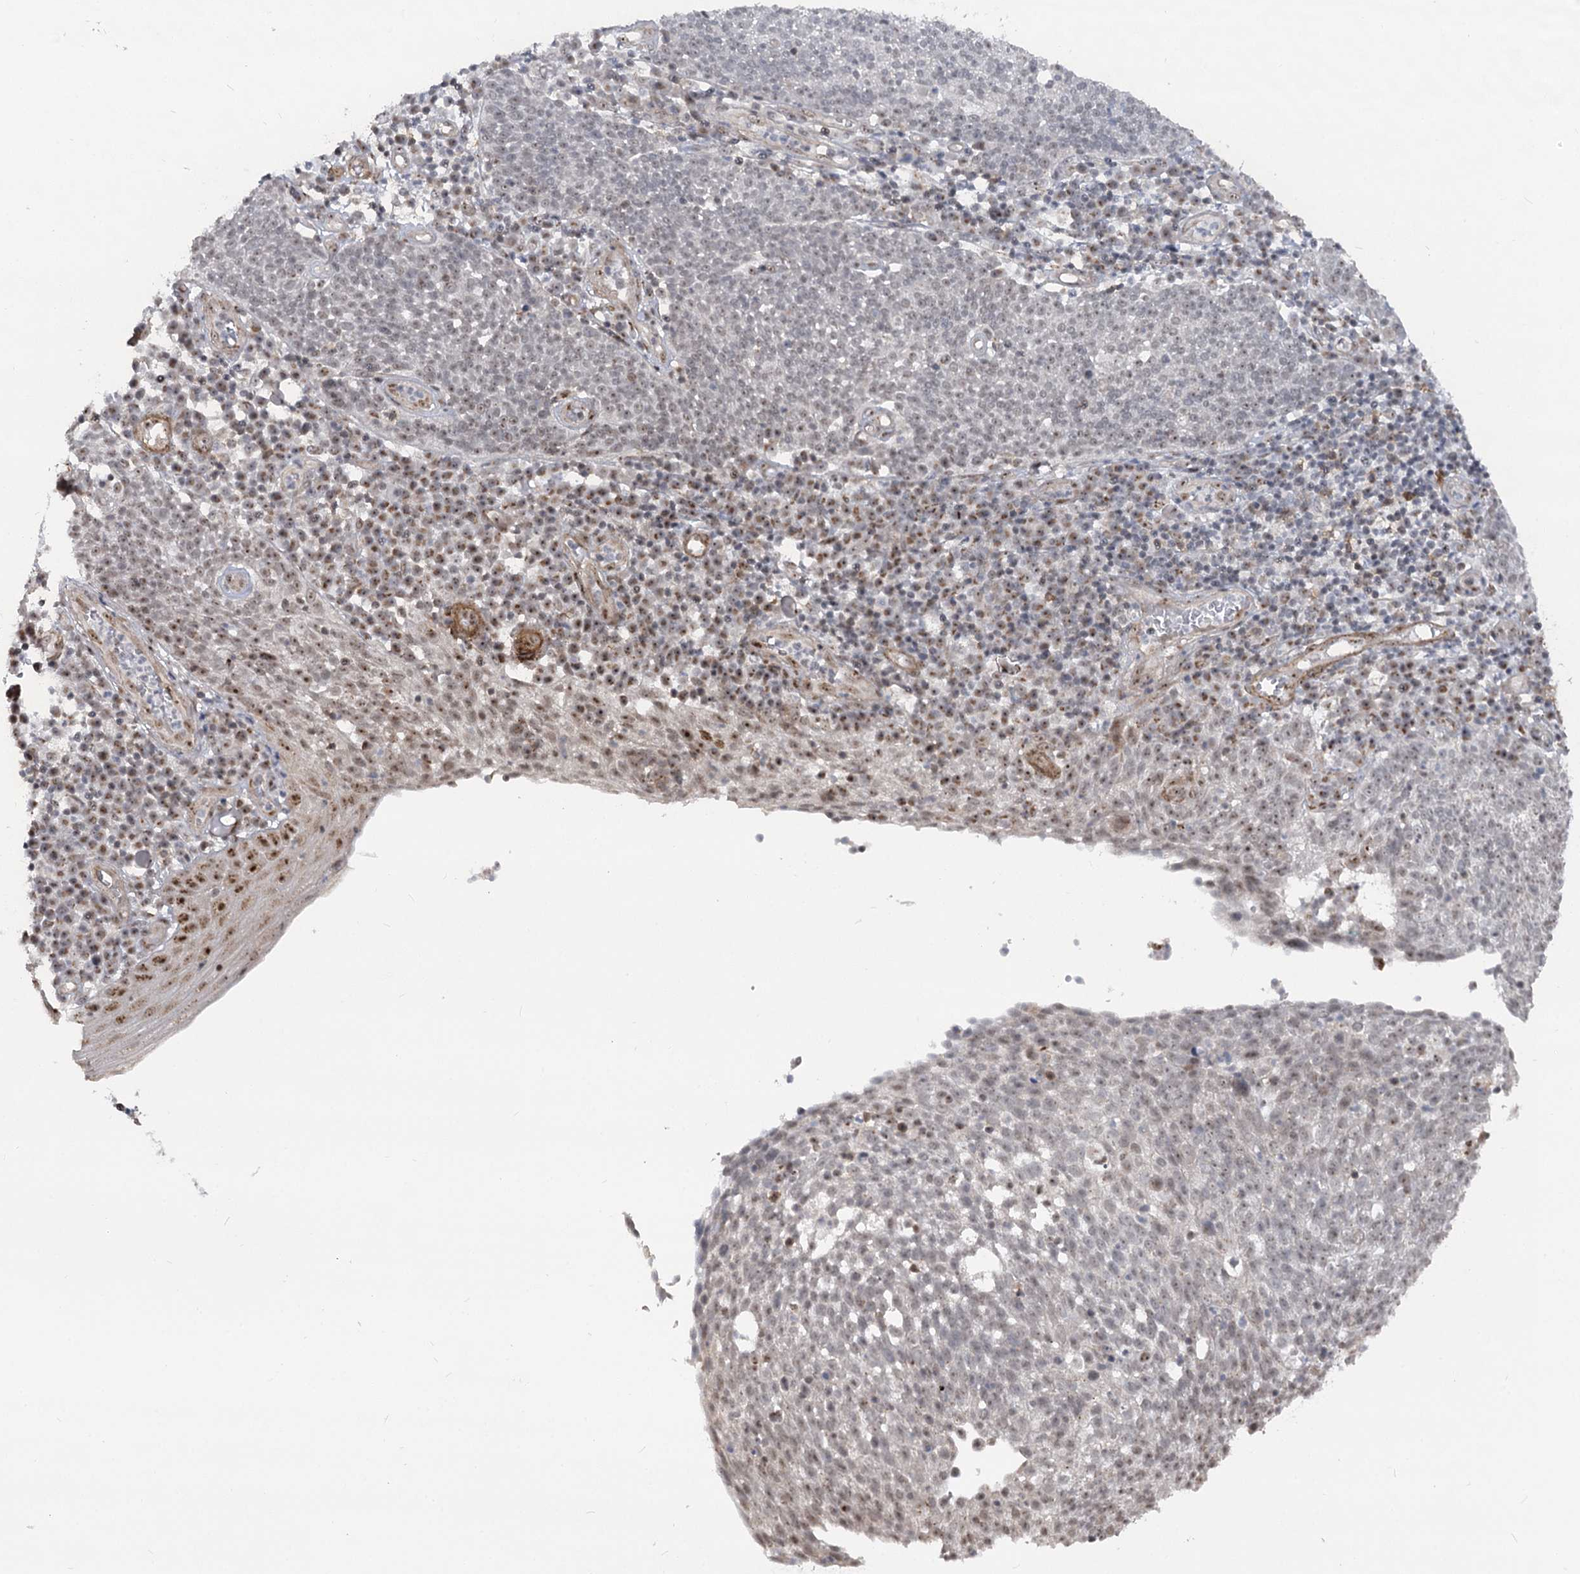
{"staining": {"intensity": "weak", "quantity": "25%-75%", "location": "nuclear"}, "tissue": "cervical cancer", "cell_type": "Tumor cells", "image_type": "cancer", "snomed": [{"axis": "morphology", "description": "Squamous cell carcinoma, NOS"}, {"axis": "topography", "description": "Cervix"}], "caption": "Protein expression analysis of human cervical cancer reveals weak nuclear expression in approximately 25%-75% of tumor cells.", "gene": "GNL3L", "patient": {"sex": "female", "age": 34}}